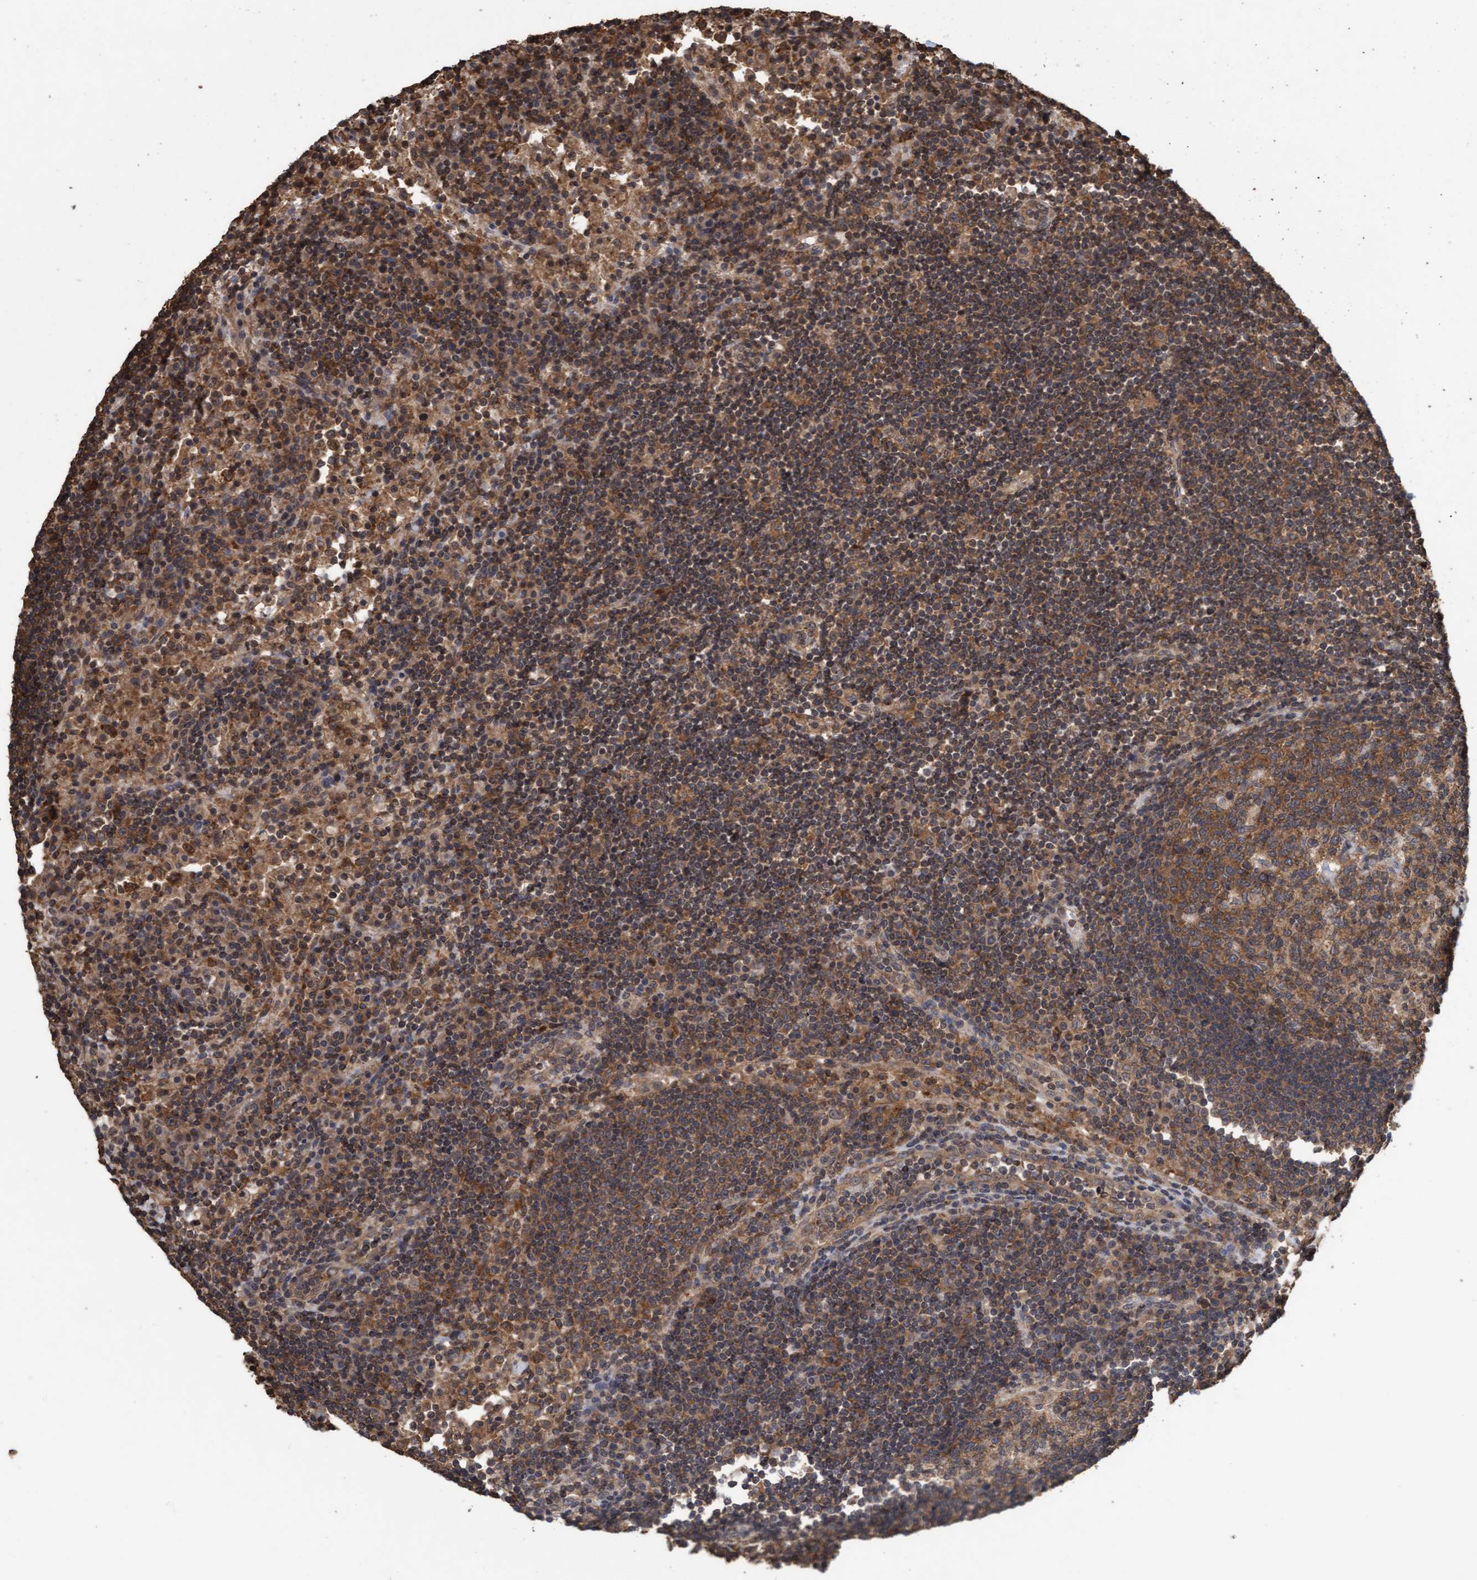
{"staining": {"intensity": "moderate", "quantity": ">75%", "location": "cytoplasmic/membranous"}, "tissue": "lymph node", "cell_type": "Germinal center cells", "image_type": "normal", "snomed": [{"axis": "morphology", "description": "Normal tissue, NOS"}, {"axis": "topography", "description": "Lymph node"}], "caption": "Immunohistochemistry of benign human lymph node demonstrates medium levels of moderate cytoplasmic/membranous staining in about >75% of germinal center cells.", "gene": "FXR2", "patient": {"sex": "female", "age": 53}}